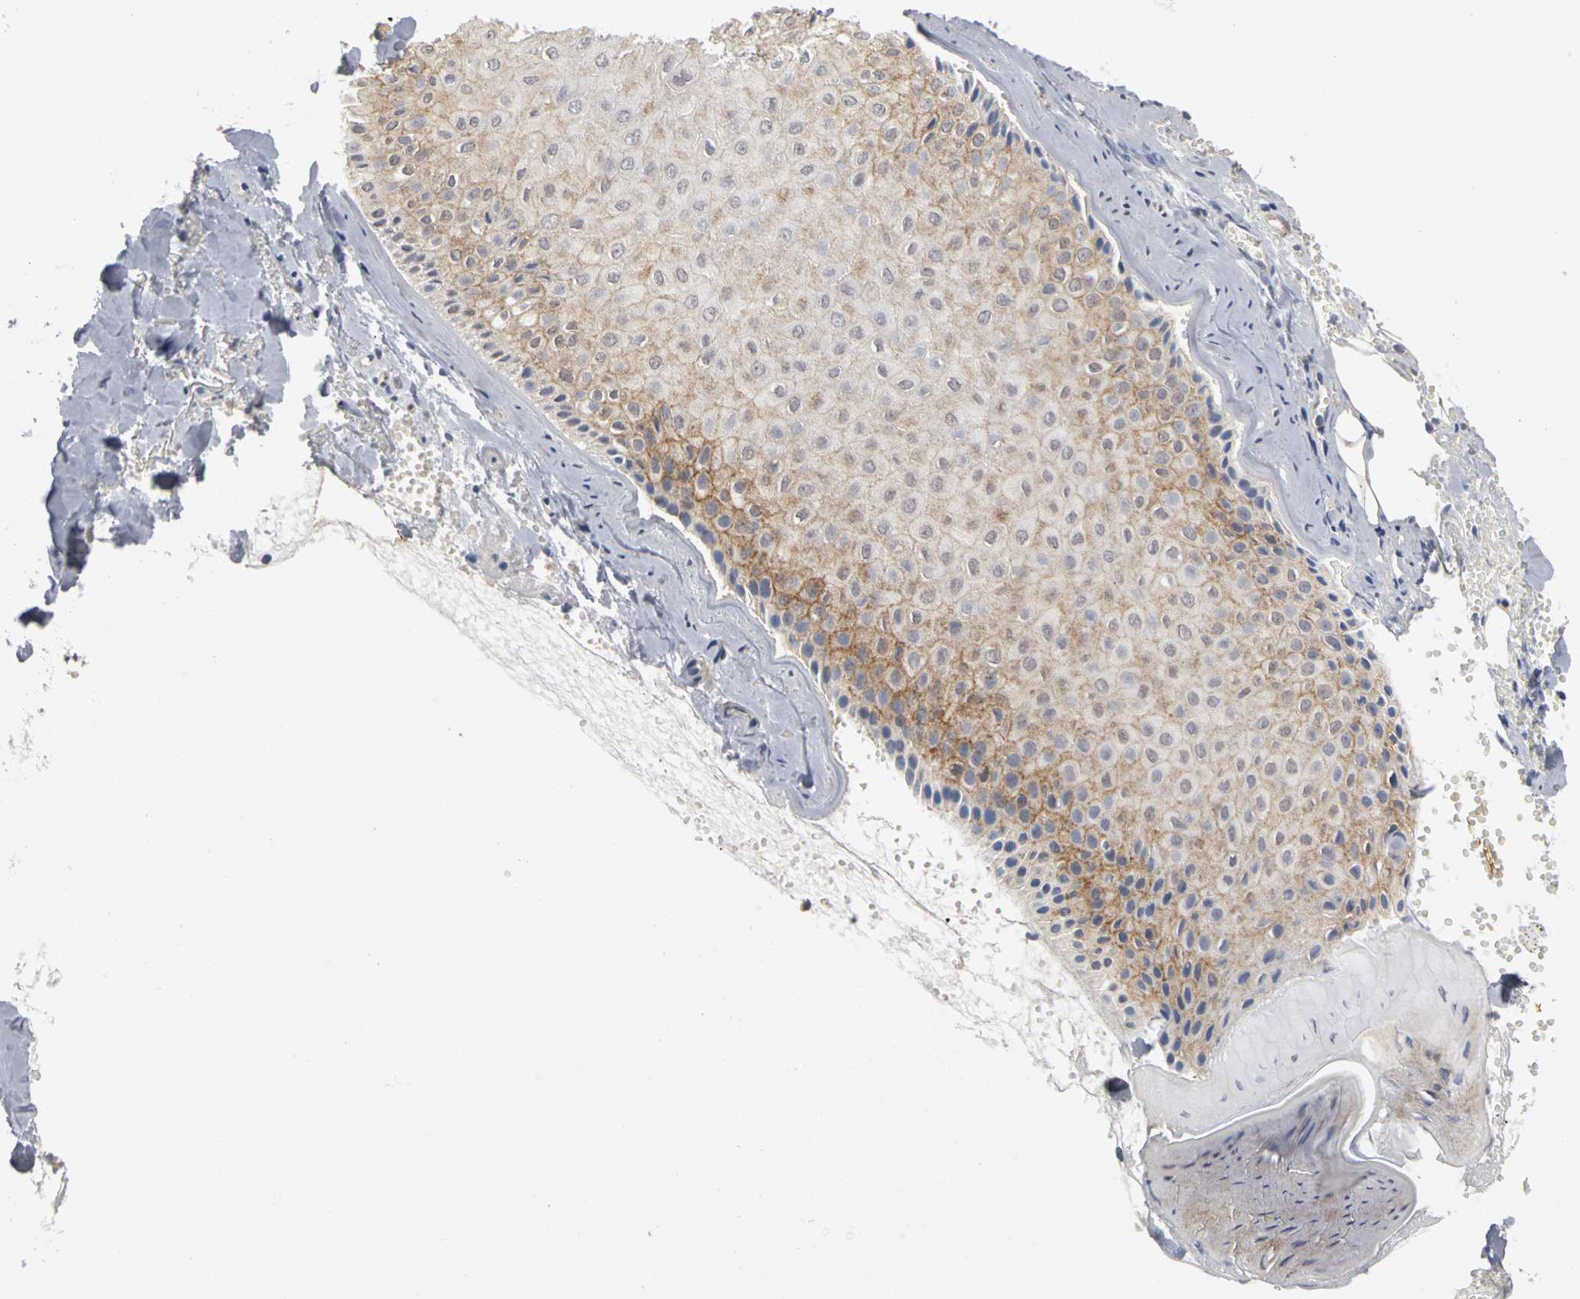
{"staining": {"intensity": "moderate", "quantity": ">75%", "location": "cytoplasmic/membranous"}, "tissue": "skin cancer", "cell_type": "Tumor cells", "image_type": "cancer", "snomed": [{"axis": "morphology", "description": "Basal cell carcinoma"}, {"axis": "topography", "description": "Skin"}], "caption": "Moderate cytoplasmic/membranous positivity is identified in approximately >75% of tumor cells in skin cancer (basal cell carcinoma). (brown staining indicates protein expression, while blue staining denotes nuclei).", "gene": "IRAK1", "patient": {"sex": "male", "age": 84}}